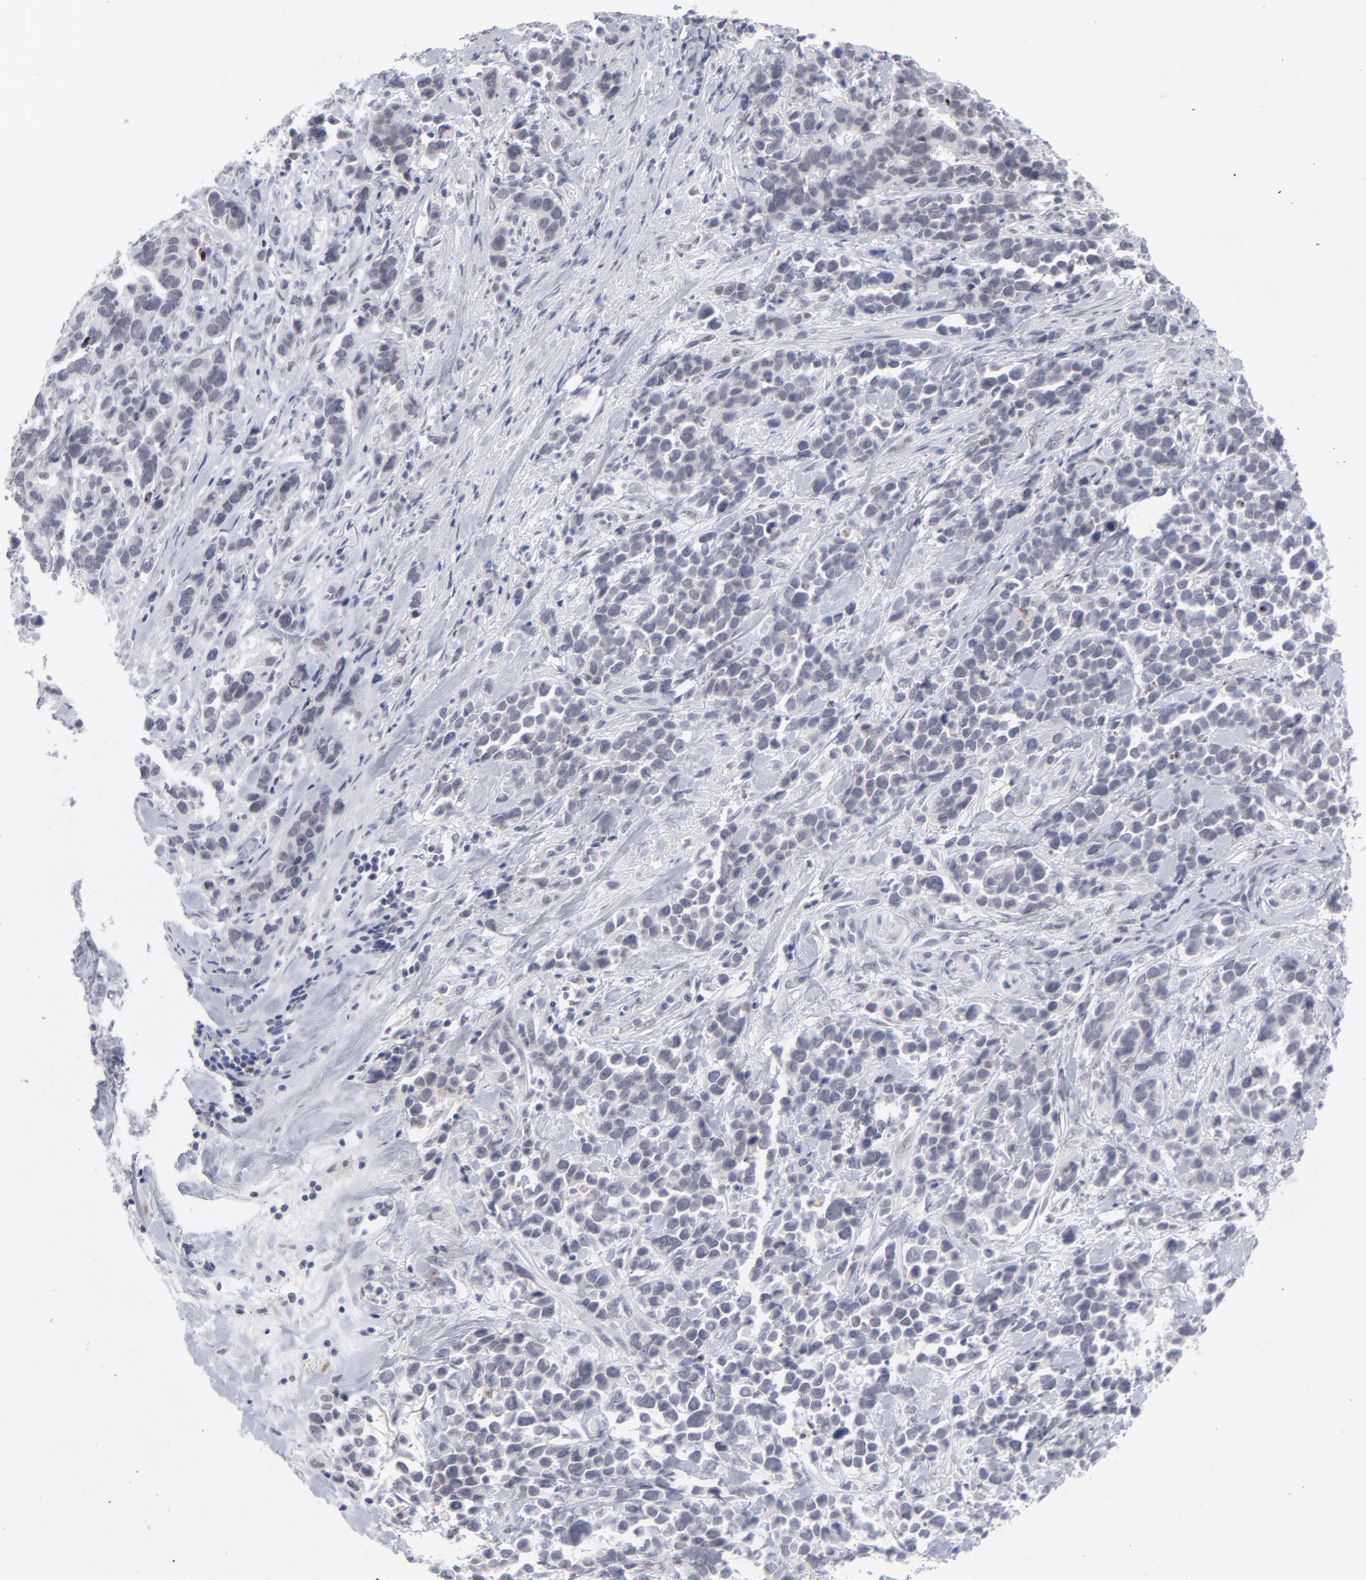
{"staining": {"intensity": "negative", "quantity": "none", "location": "none"}, "tissue": "stomach cancer", "cell_type": "Tumor cells", "image_type": "cancer", "snomed": [{"axis": "morphology", "description": "Adenocarcinoma, NOS"}, {"axis": "topography", "description": "Stomach, upper"}], "caption": "Photomicrograph shows no significant protein staining in tumor cells of adenocarcinoma (stomach).", "gene": "CCR2", "patient": {"sex": "male", "age": 71}}